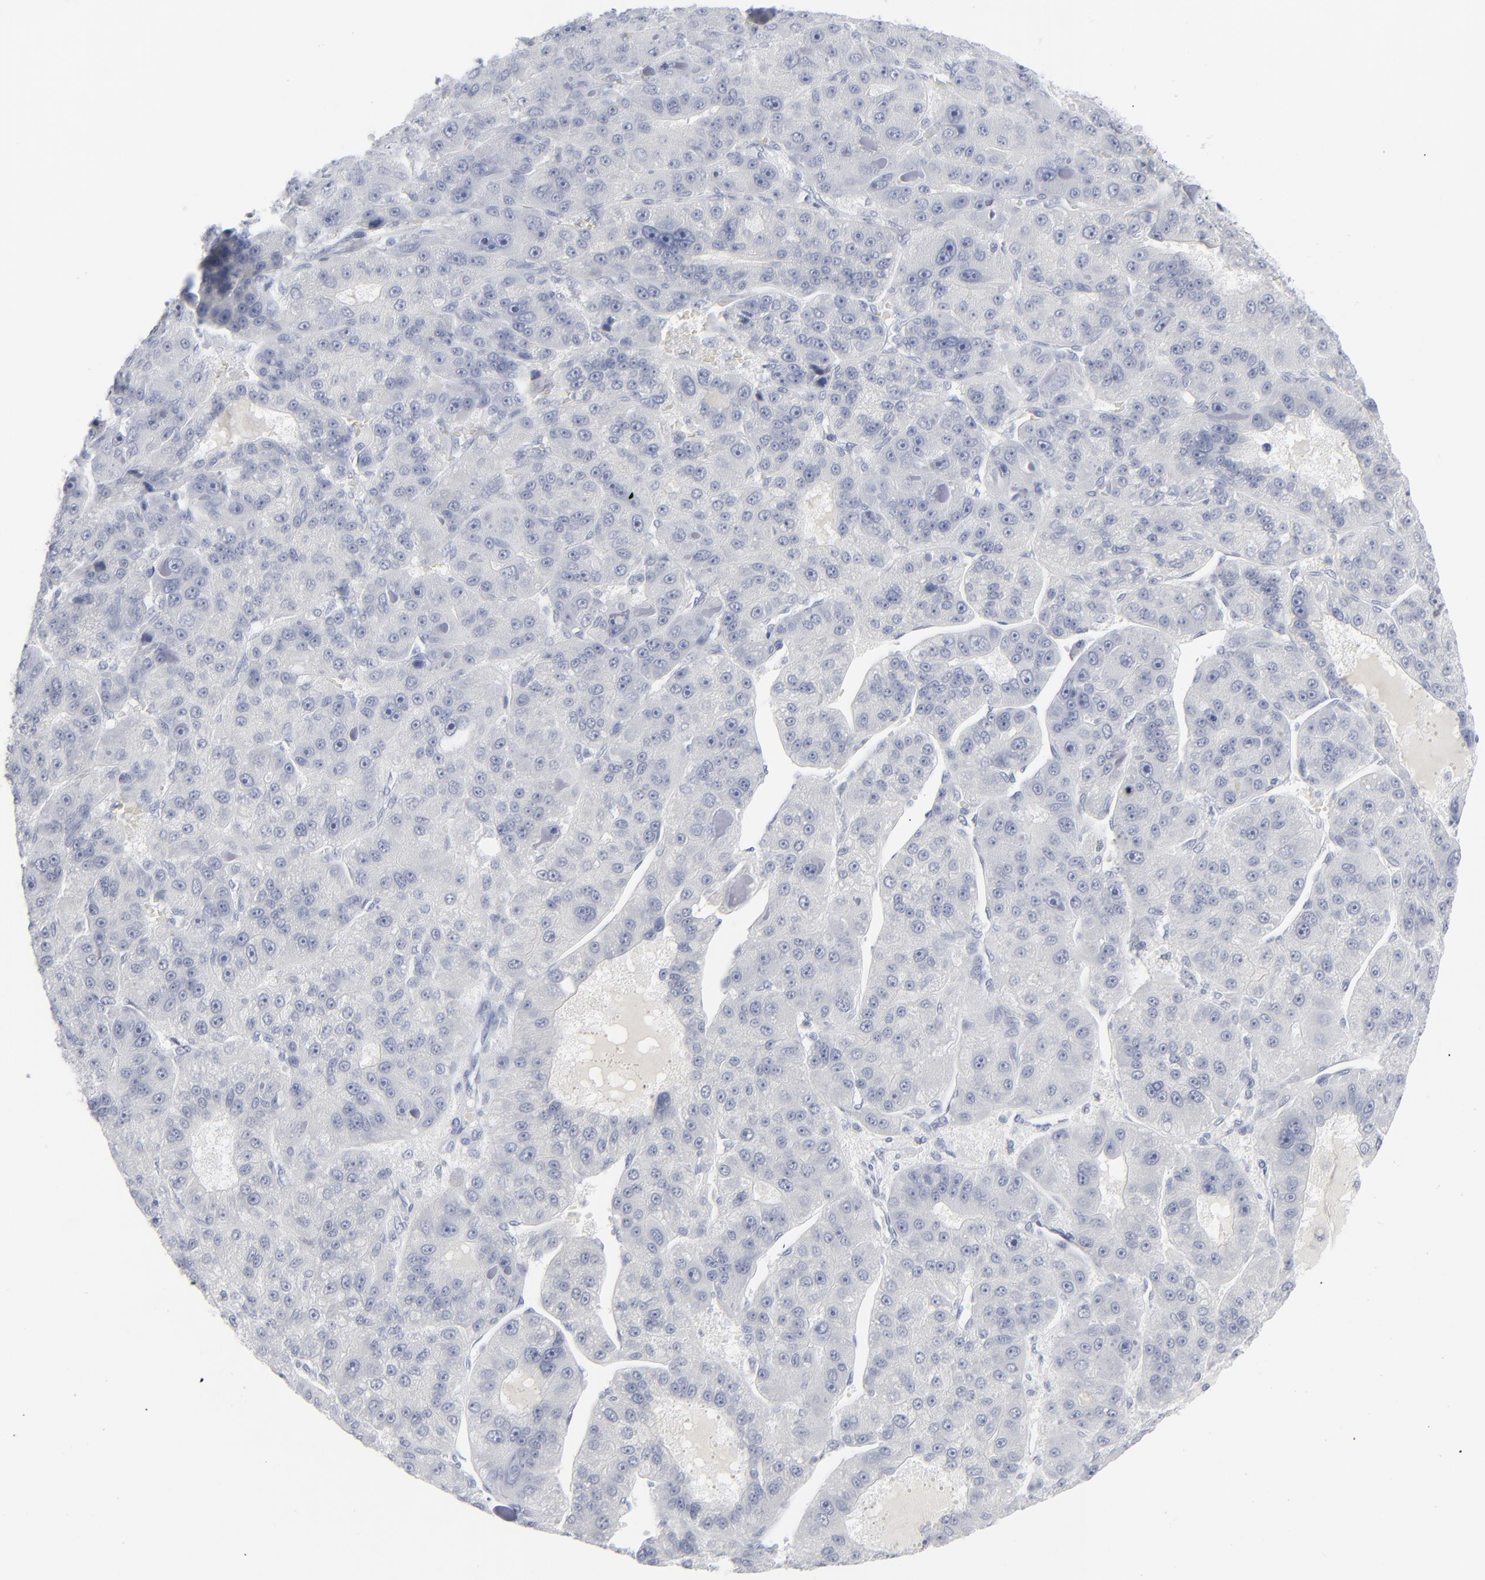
{"staining": {"intensity": "negative", "quantity": "none", "location": "none"}, "tissue": "liver cancer", "cell_type": "Tumor cells", "image_type": "cancer", "snomed": [{"axis": "morphology", "description": "Carcinoma, Hepatocellular, NOS"}, {"axis": "topography", "description": "Liver"}], "caption": "Liver hepatocellular carcinoma was stained to show a protein in brown. There is no significant staining in tumor cells.", "gene": "MSLN", "patient": {"sex": "male", "age": 76}}